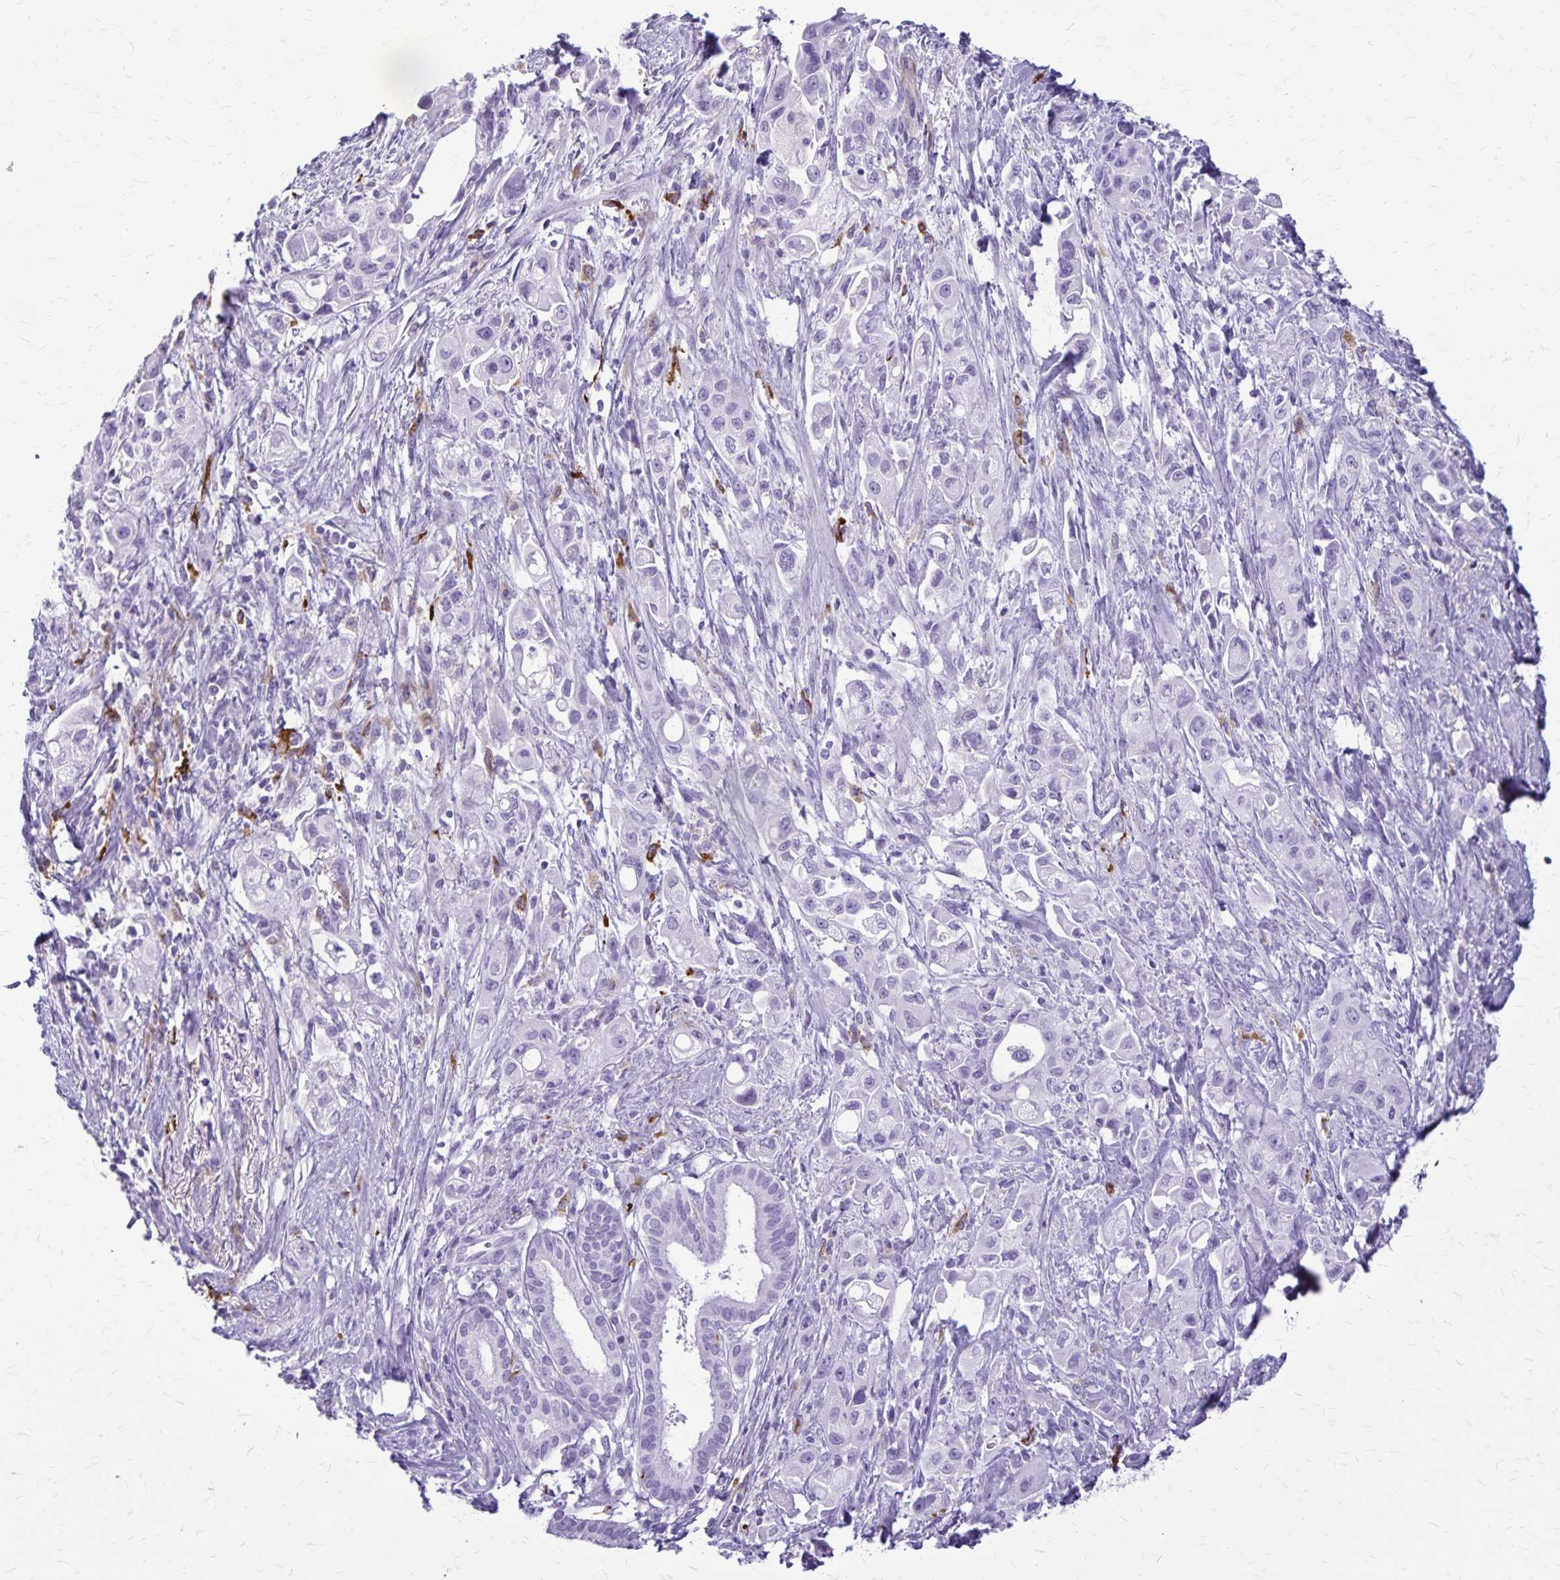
{"staining": {"intensity": "negative", "quantity": "none", "location": "none"}, "tissue": "pancreatic cancer", "cell_type": "Tumor cells", "image_type": "cancer", "snomed": [{"axis": "morphology", "description": "Adenocarcinoma, NOS"}, {"axis": "topography", "description": "Pancreas"}], "caption": "Tumor cells are negative for brown protein staining in pancreatic adenocarcinoma. Nuclei are stained in blue.", "gene": "RTN1", "patient": {"sex": "female", "age": 66}}